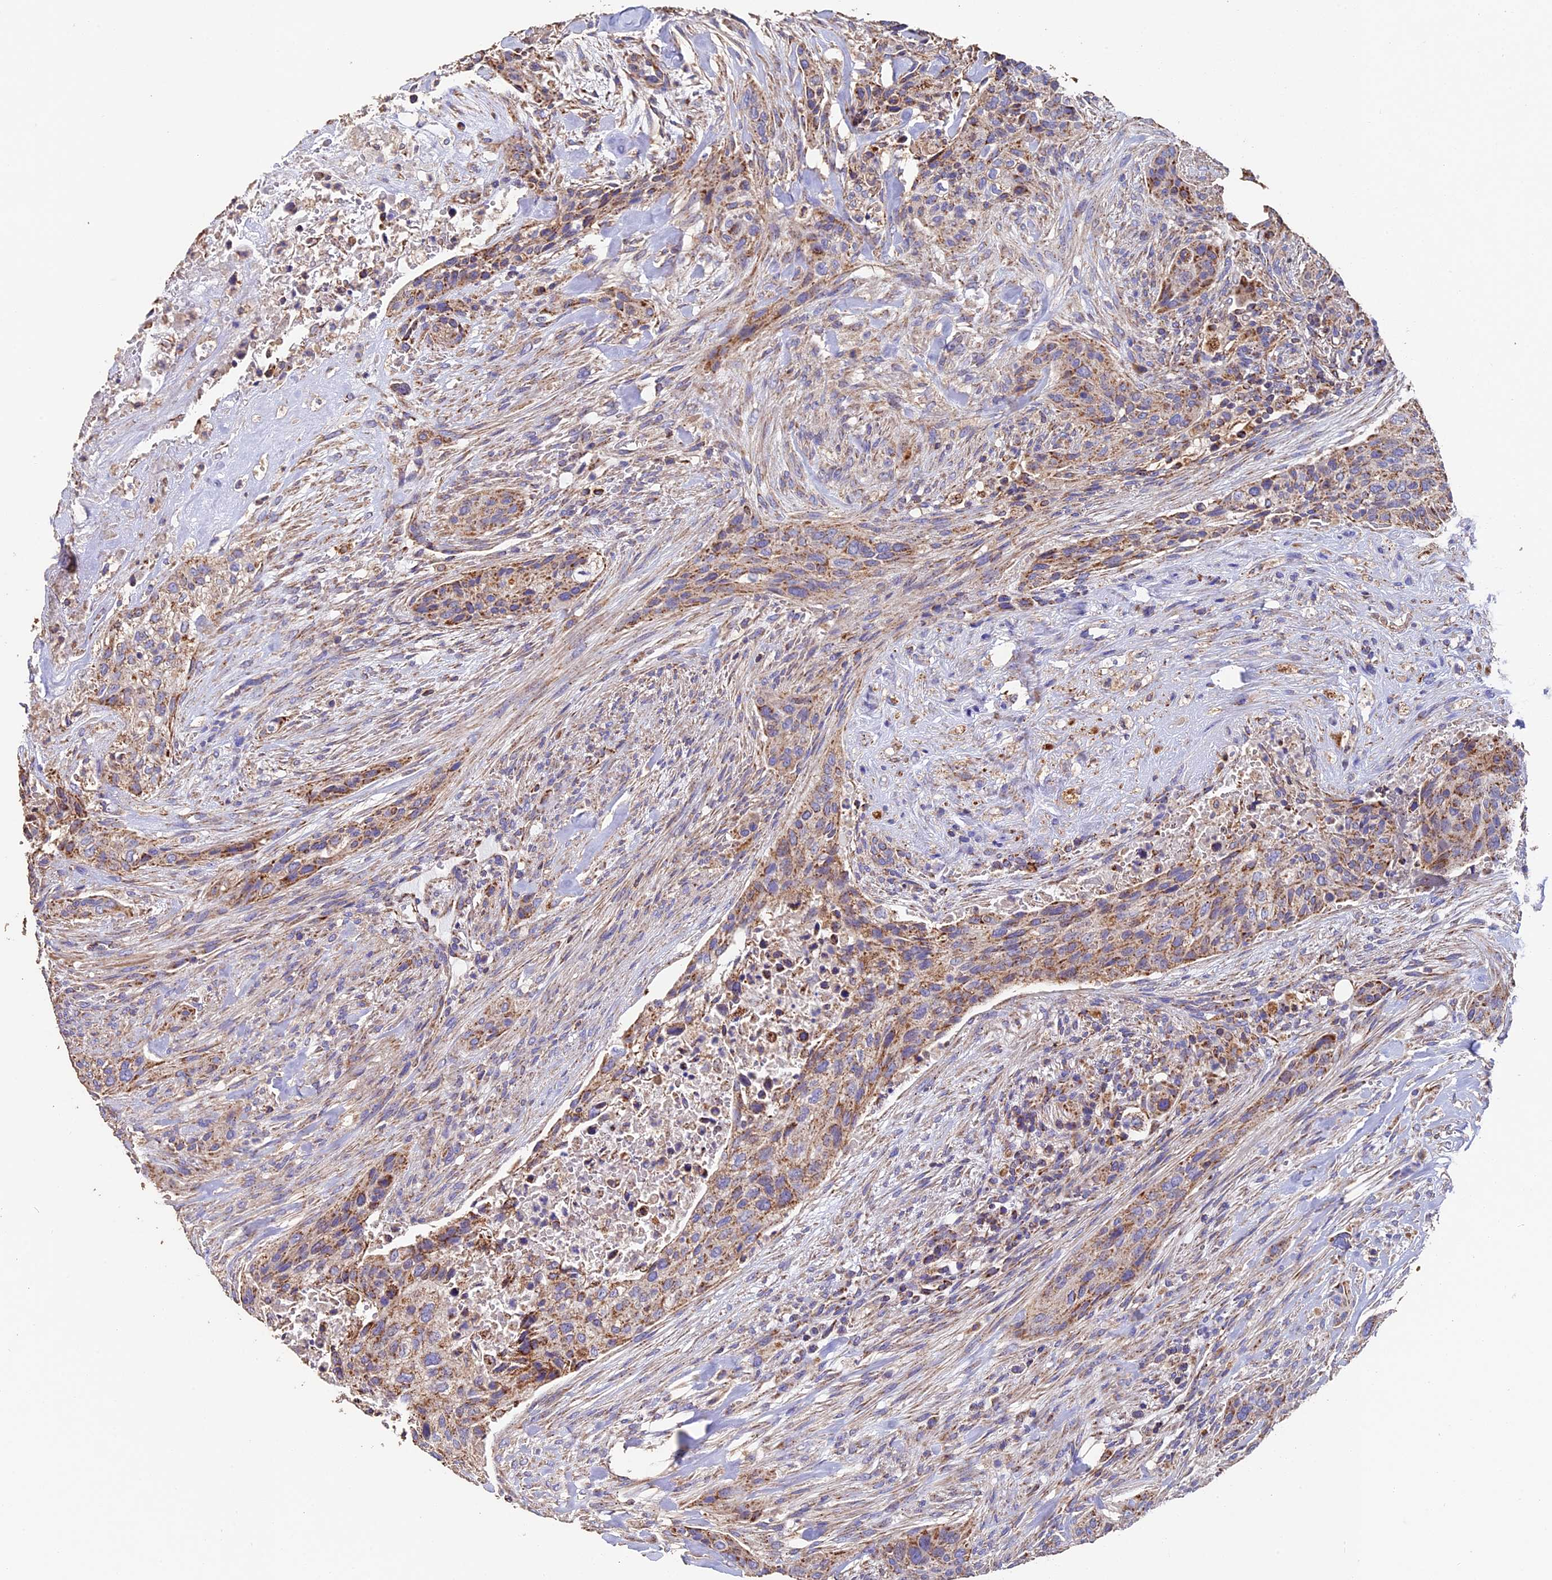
{"staining": {"intensity": "moderate", "quantity": "25%-75%", "location": "cytoplasmic/membranous"}, "tissue": "urothelial cancer", "cell_type": "Tumor cells", "image_type": "cancer", "snomed": [{"axis": "morphology", "description": "Urothelial carcinoma, High grade"}, {"axis": "topography", "description": "Urinary bladder"}], "caption": "The immunohistochemical stain highlights moderate cytoplasmic/membranous staining in tumor cells of urothelial cancer tissue.", "gene": "ADAT1", "patient": {"sex": "male", "age": 35}}